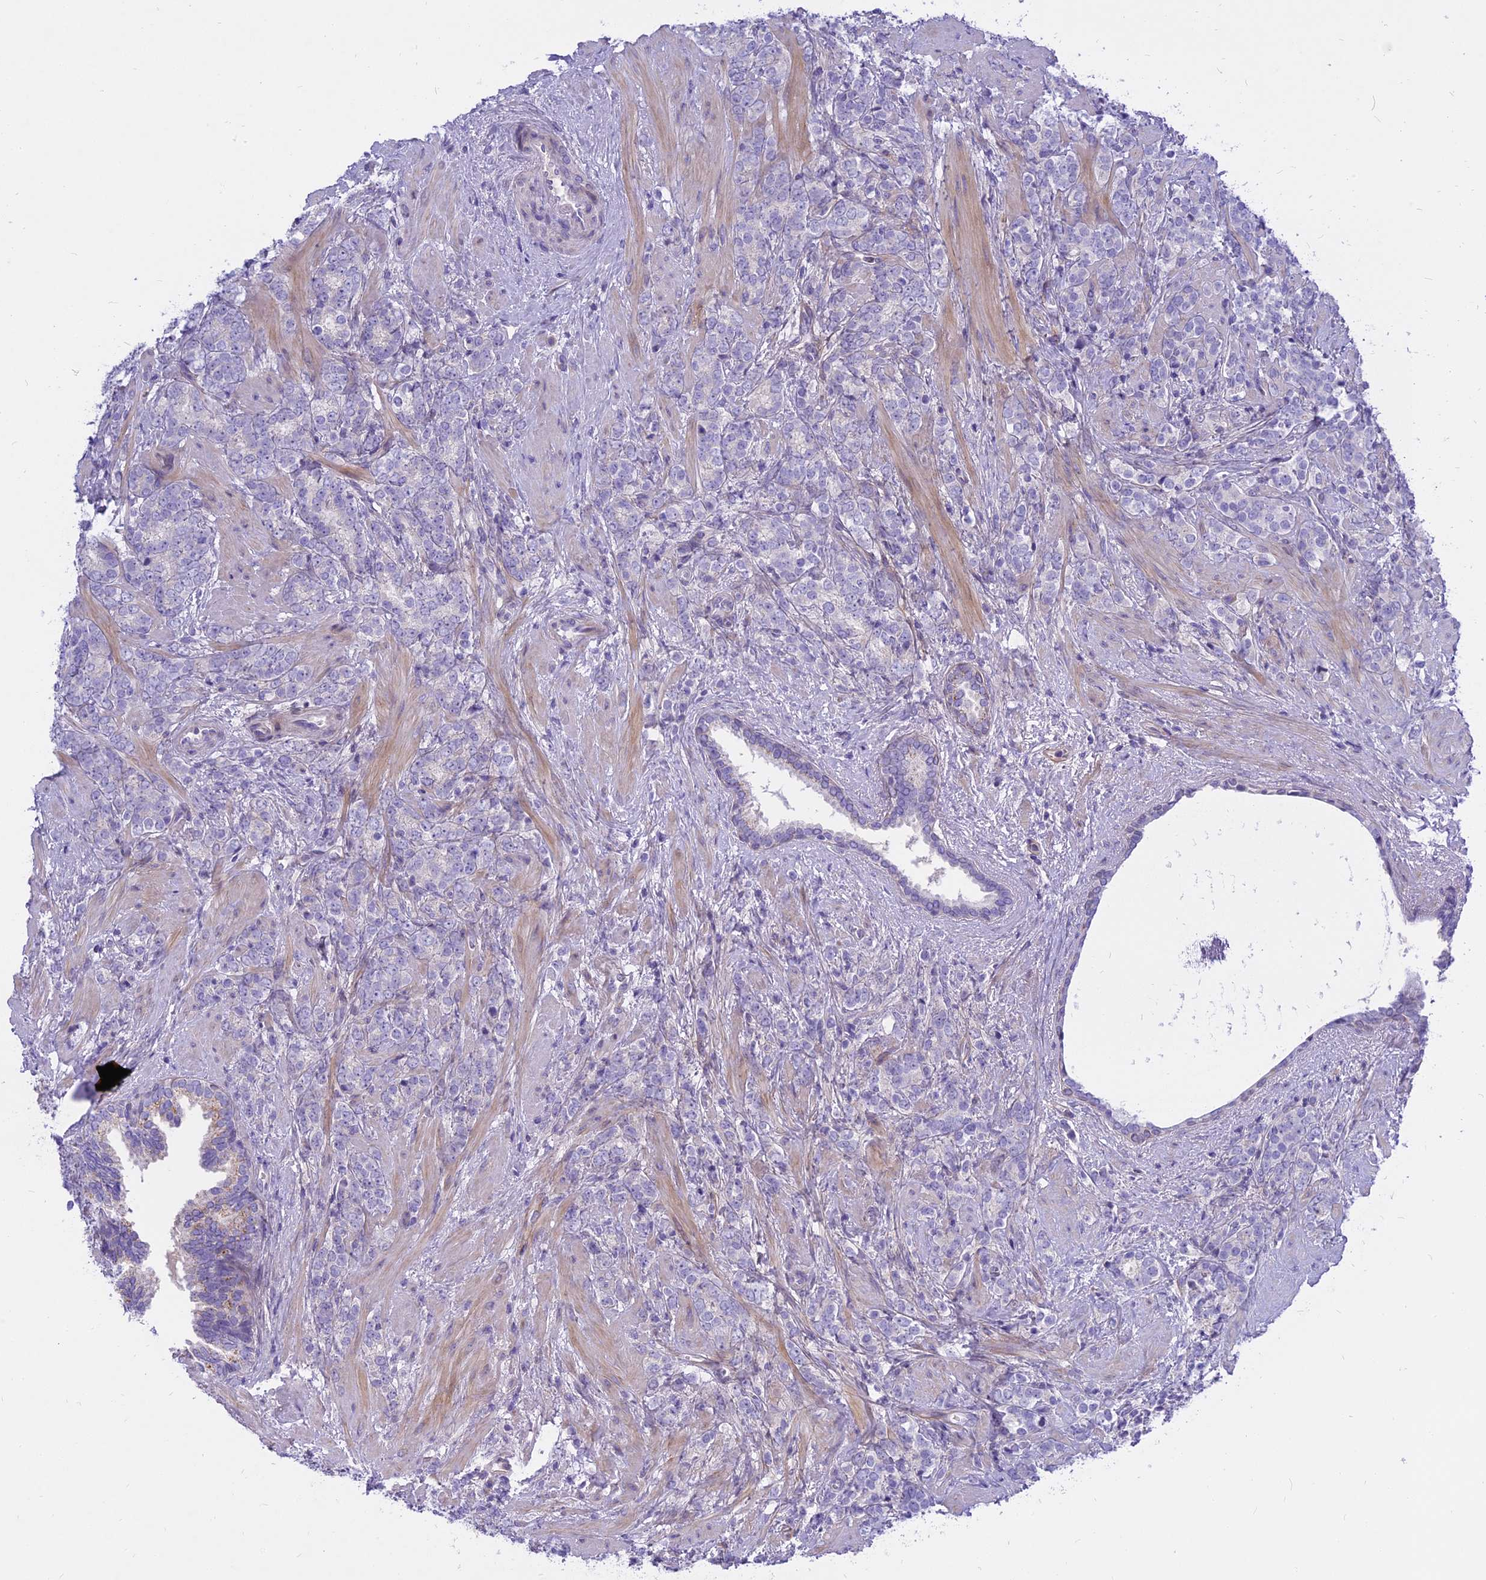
{"staining": {"intensity": "negative", "quantity": "none", "location": "none"}, "tissue": "prostate cancer", "cell_type": "Tumor cells", "image_type": "cancer", "snomed": [{"axis": "morphology", "description": "Adenocarcinoma, High grade"}, {"axis": "topography", "description": "Prostate"}], "caption": "Immunohistochemistry (IHC) of human high-grade adenocarcinoma (prostate) displays no expression in tumor cells.", "gene": "MBD3L1", "patient": {"sex": "male", "age": 64}}